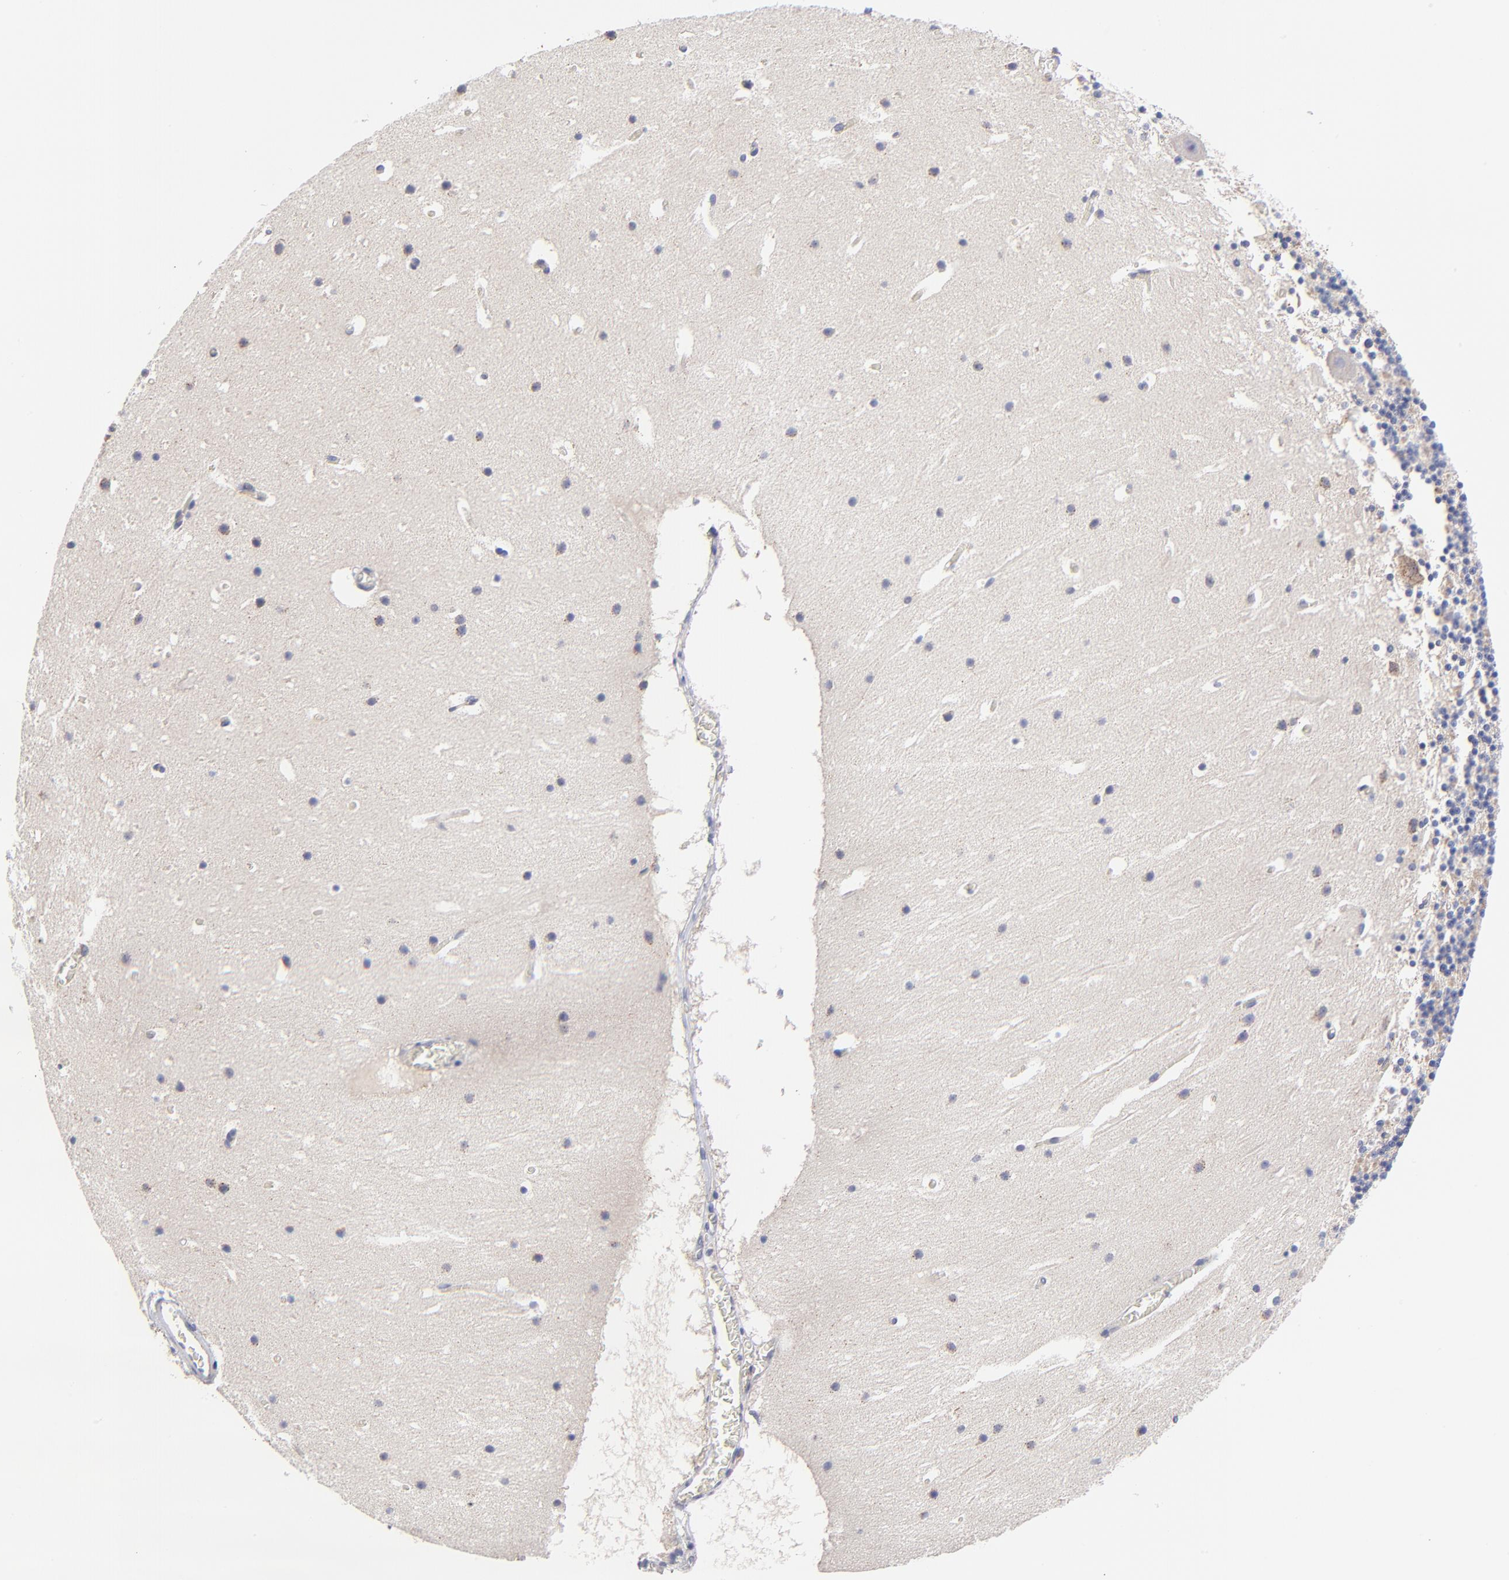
{"staining": {"intensity": "negative", "quantity": "none", "location": "none"}, "tissue": "cerebellum", "cell_type": "Cells in granular layer", "image_type": "normal", "snomed": [{"axis": "morphology", "description": "Normal tissue, NOS"}, {"axis": "topography", "description": "Cerebellum"}], "caption": "An image of cerebellum stained for a protein reveals no brown staining in cells in granular layer.", "gene": "FBXL12", "patient": {"sex": "male", "age": 45}}